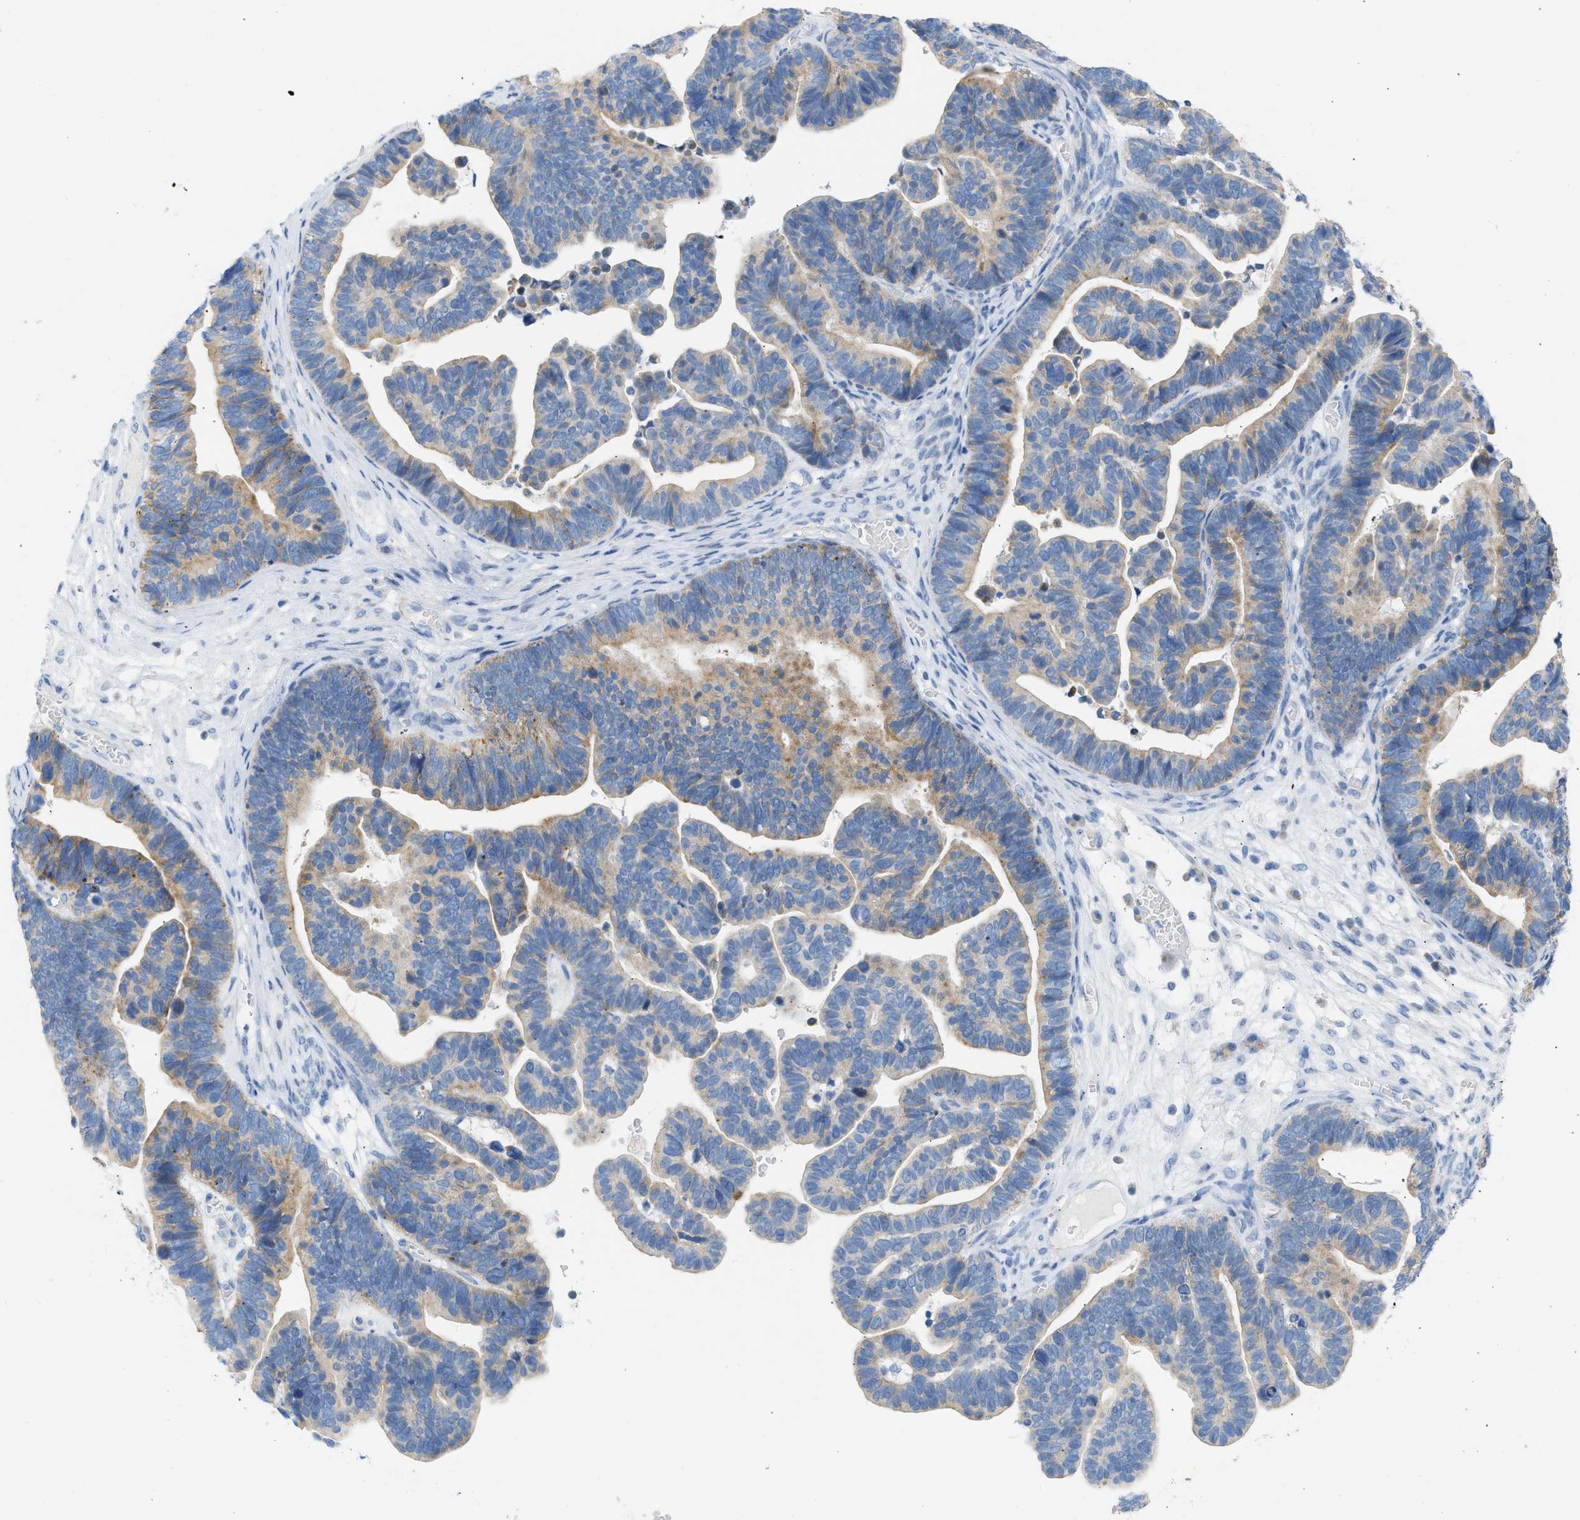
{"staining": {"intensity": "moderate", "quantity": "25%-75%", "location": "cytoplasmic/membranous"}, "tissue": "ovarian cancer", "cell_type": "Tumor cells", "image_type": "cancer", "snomed": [{"axis": "morphology", "description": "Cystadenocarcinoma, serous, NOS"}, {"axis": "topography", "description": "Ovary"}], "caption": "A brown stain shows moderate cytoplasmic/membranous staining of a protein in serous cystadenocarcinoma (ovarian) tumor cells. (DAB IHC with brightfield microscopy, high magnification).", "gene": "NDUFS8", "patient": {"sex": "female", "age": 56}}